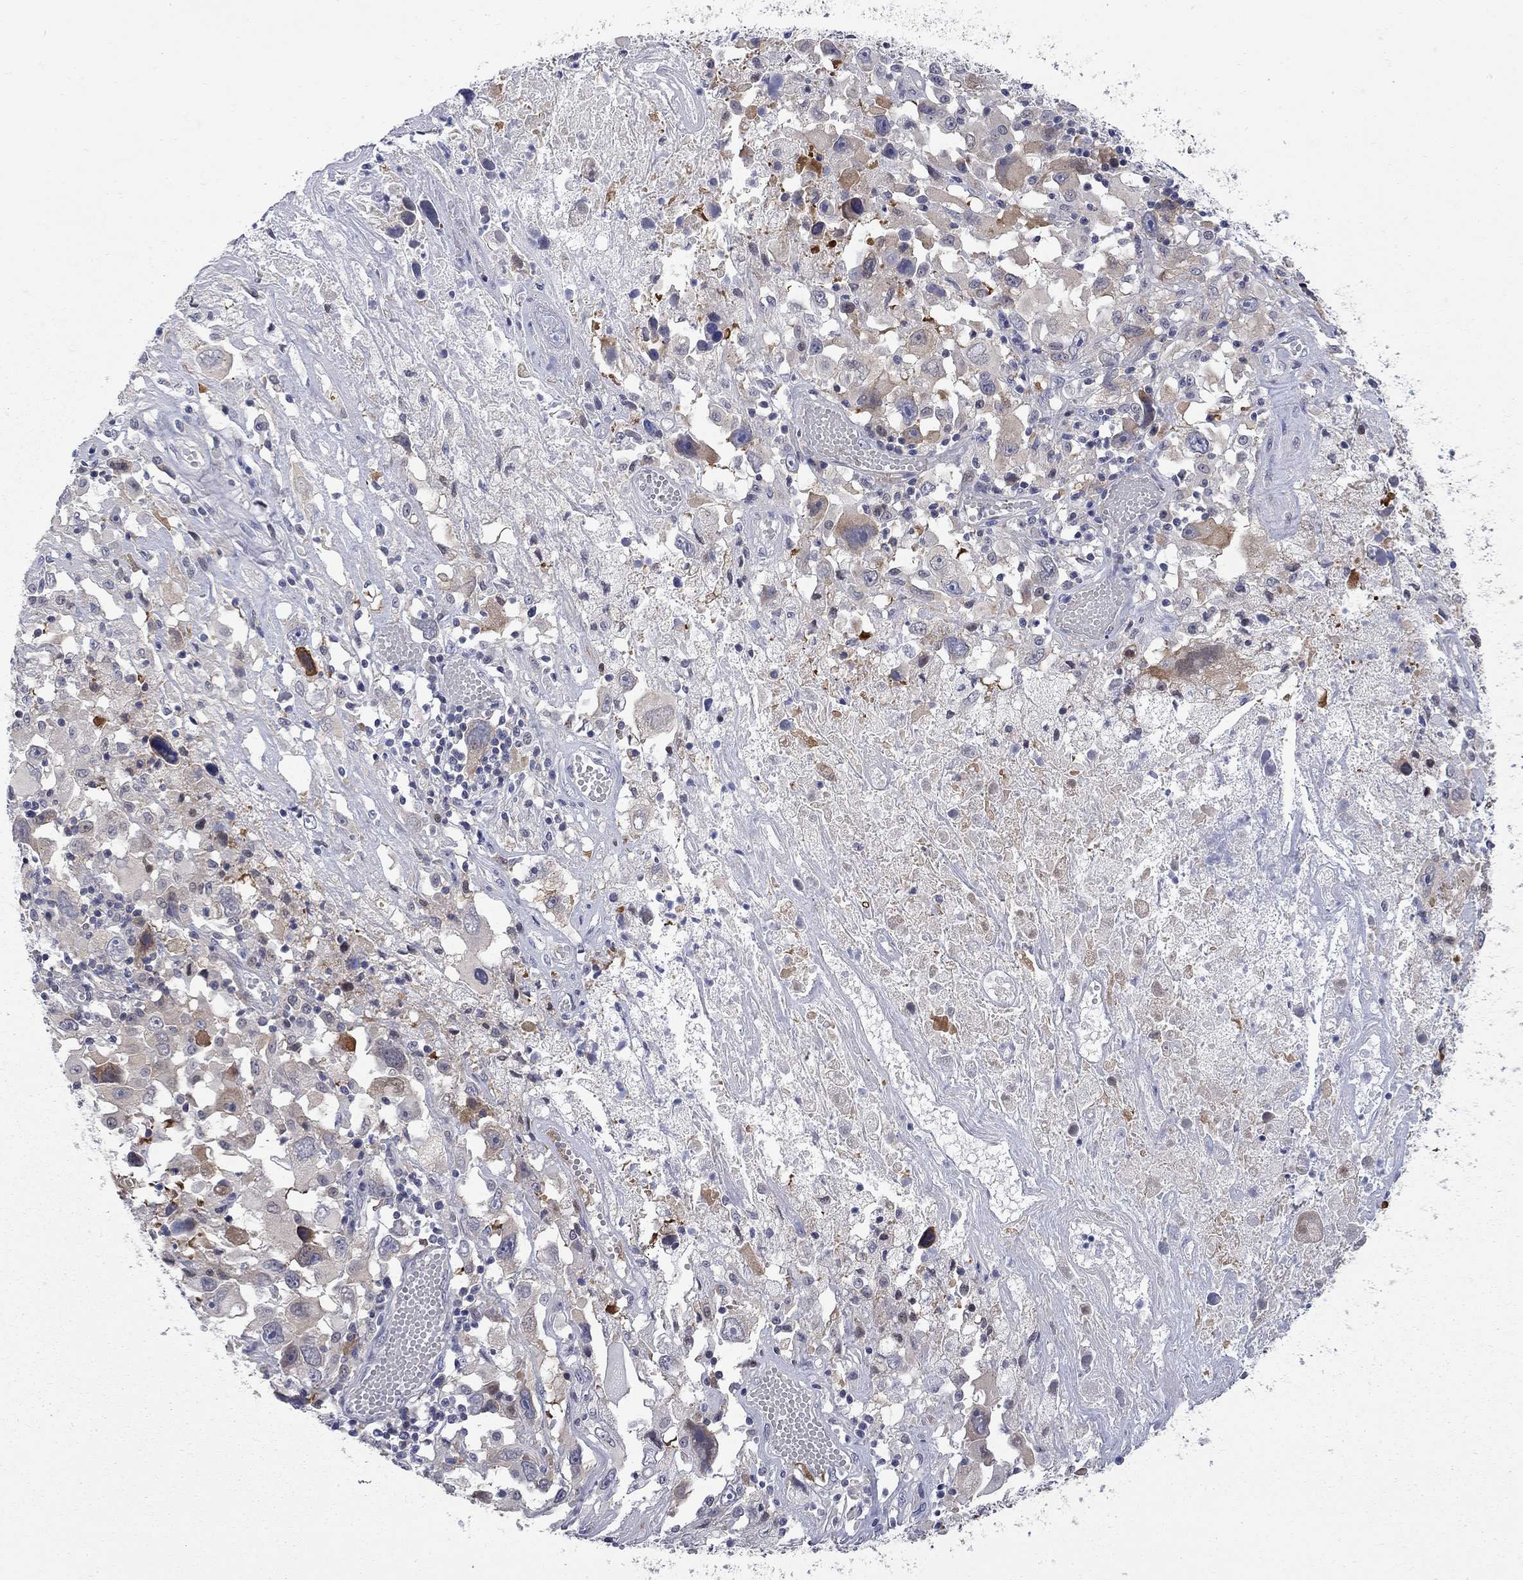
{"staining": {"intensity": "moderate", "quantity": "<25%", "location": "cytoplasmic/membranous"}, "tissue": "melanoma", "cell_type": "Tumor cells", "image_type": "cancer", "snomed": [{"axis": "morphology", "description": "Malignant melanoma, Metastatic site"}, {"axis": "topography", "description": "Soft tissue"}], "caption": "An image of human melanoma stained for a protein reveals moderate cytoplasmic/membranous brown staining in tumor cells. (IHC, brightfield microscopy, high magnification).", "gene": "GALNT8", "patient": {"sex": "male", "age": 50}}